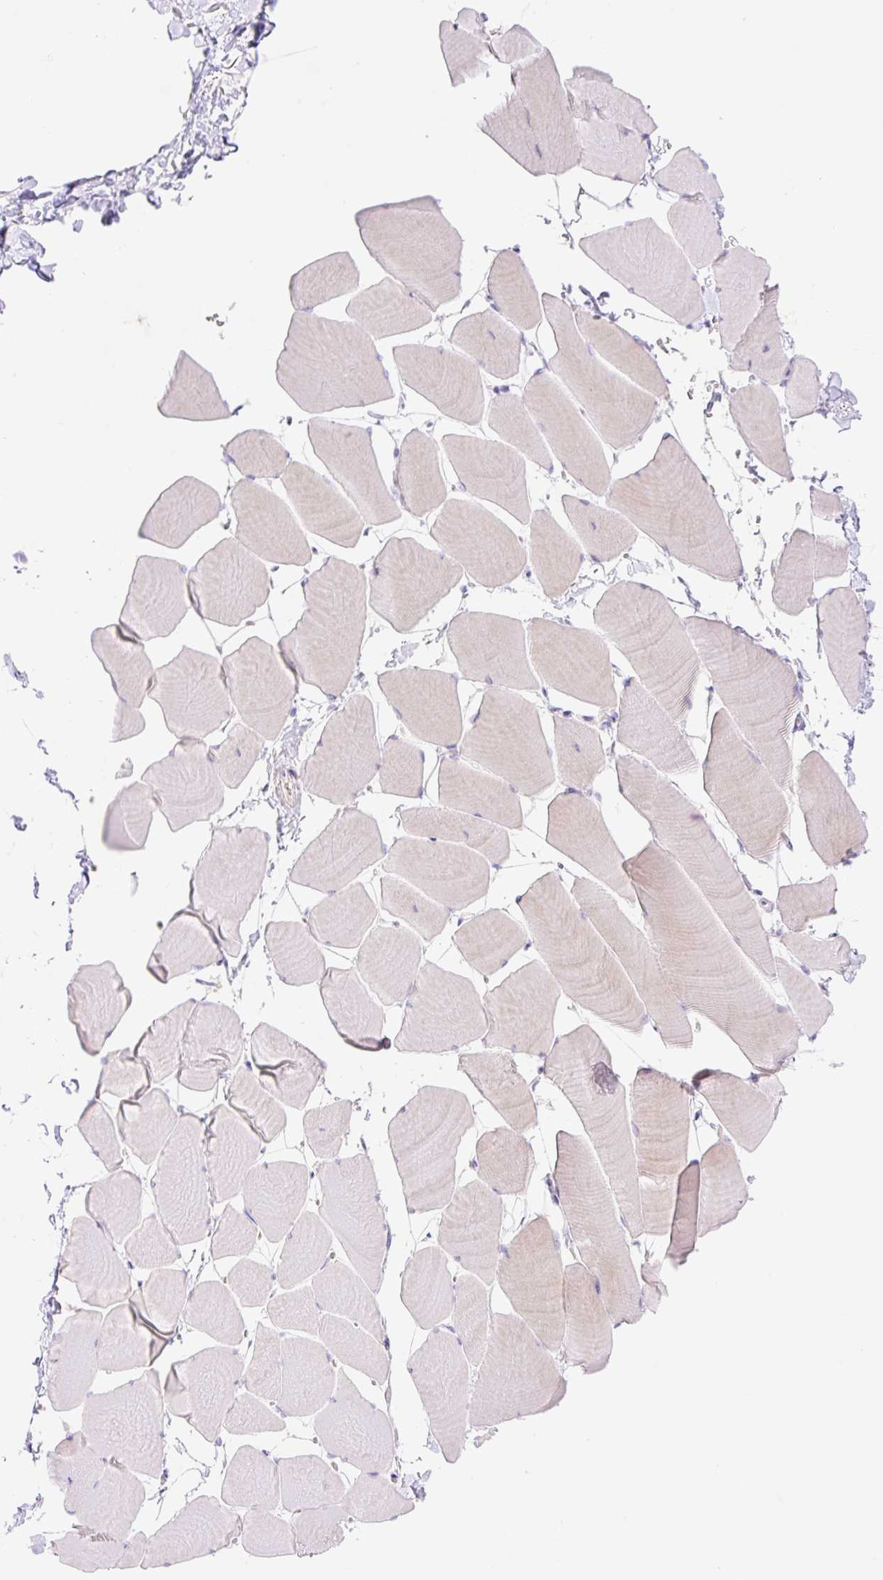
{"staining": {"intensity": "weak", "quantity": "25%-75%", "location": "cytoplasmic/membranous"}, "tissue": "skeletal muscle", "cell_type": "Myocytes", "image_type": "normal", "snomed": [{"axis": "morphology", "description": "Normal tissue, NOS"}, {"axis": "topography", "description": "Skeletal muscle"}], "caption": "The histopathology image demonstrates staining of benign skeletal muscle, revealing weak cytoplasmic/membranous protein positivity (brown color) within myocytes.", "gene": "DENND5A", "patient": {"sex": "male", "age": 25}}